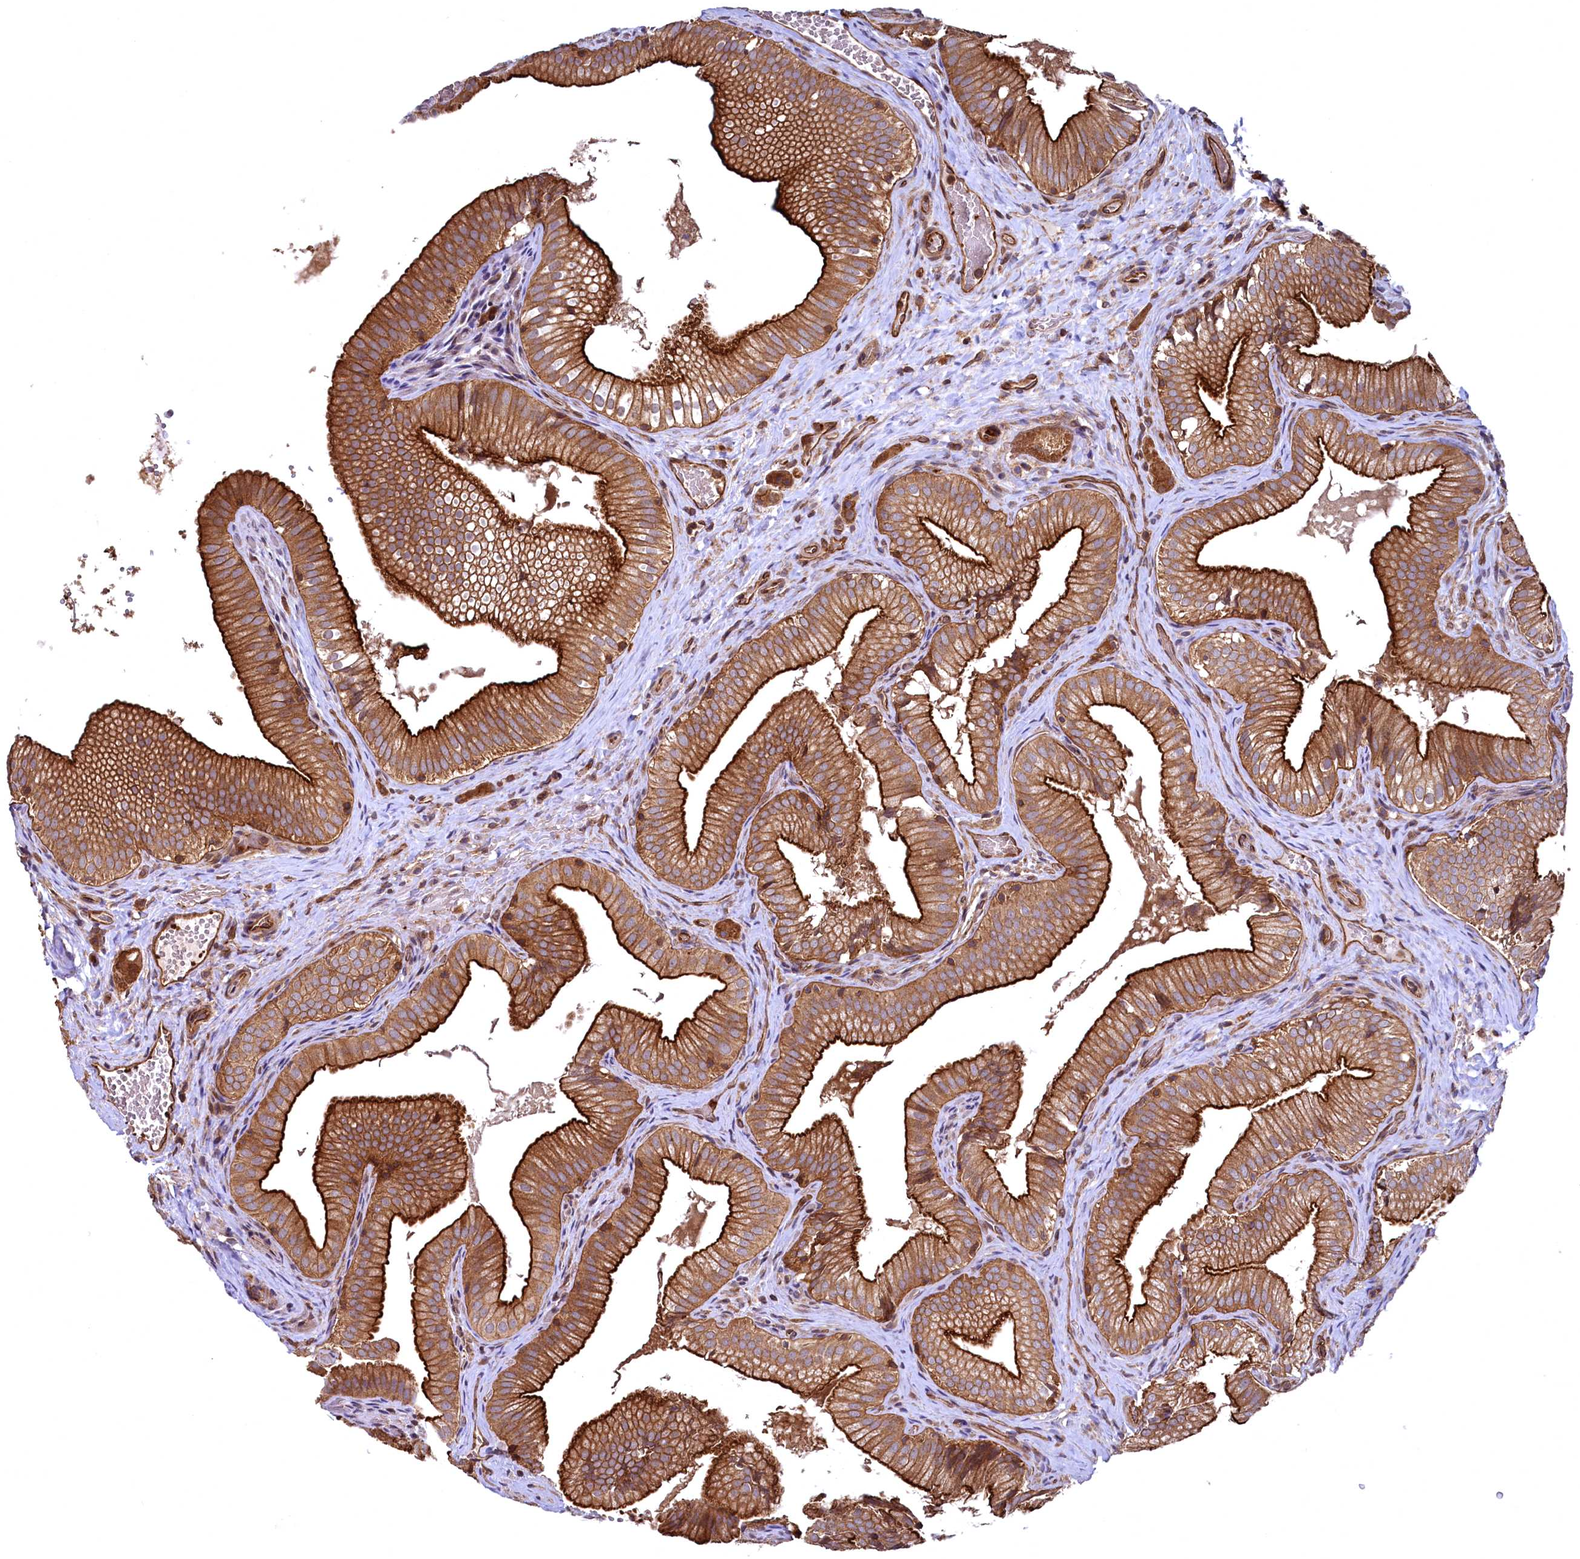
{"staining": {"intensity": "strong", "quantity": ">75%", "location": "cytoplasmic/membranous"}, "tissue": "gallbladder", "cell_type": "Glandular cells", "image_type": "normal", "snomed": [{"axis": "morphology", "description": "Normal tissue, NOS"}, {"axis": "topography", "description": "Gallbladder"}], "caption": "Gallbladder stained with a protein marker demonstrates strong staining in glandular cells.", "gene": "SVIP", "patient": {"sex": "female", "age": 30}}